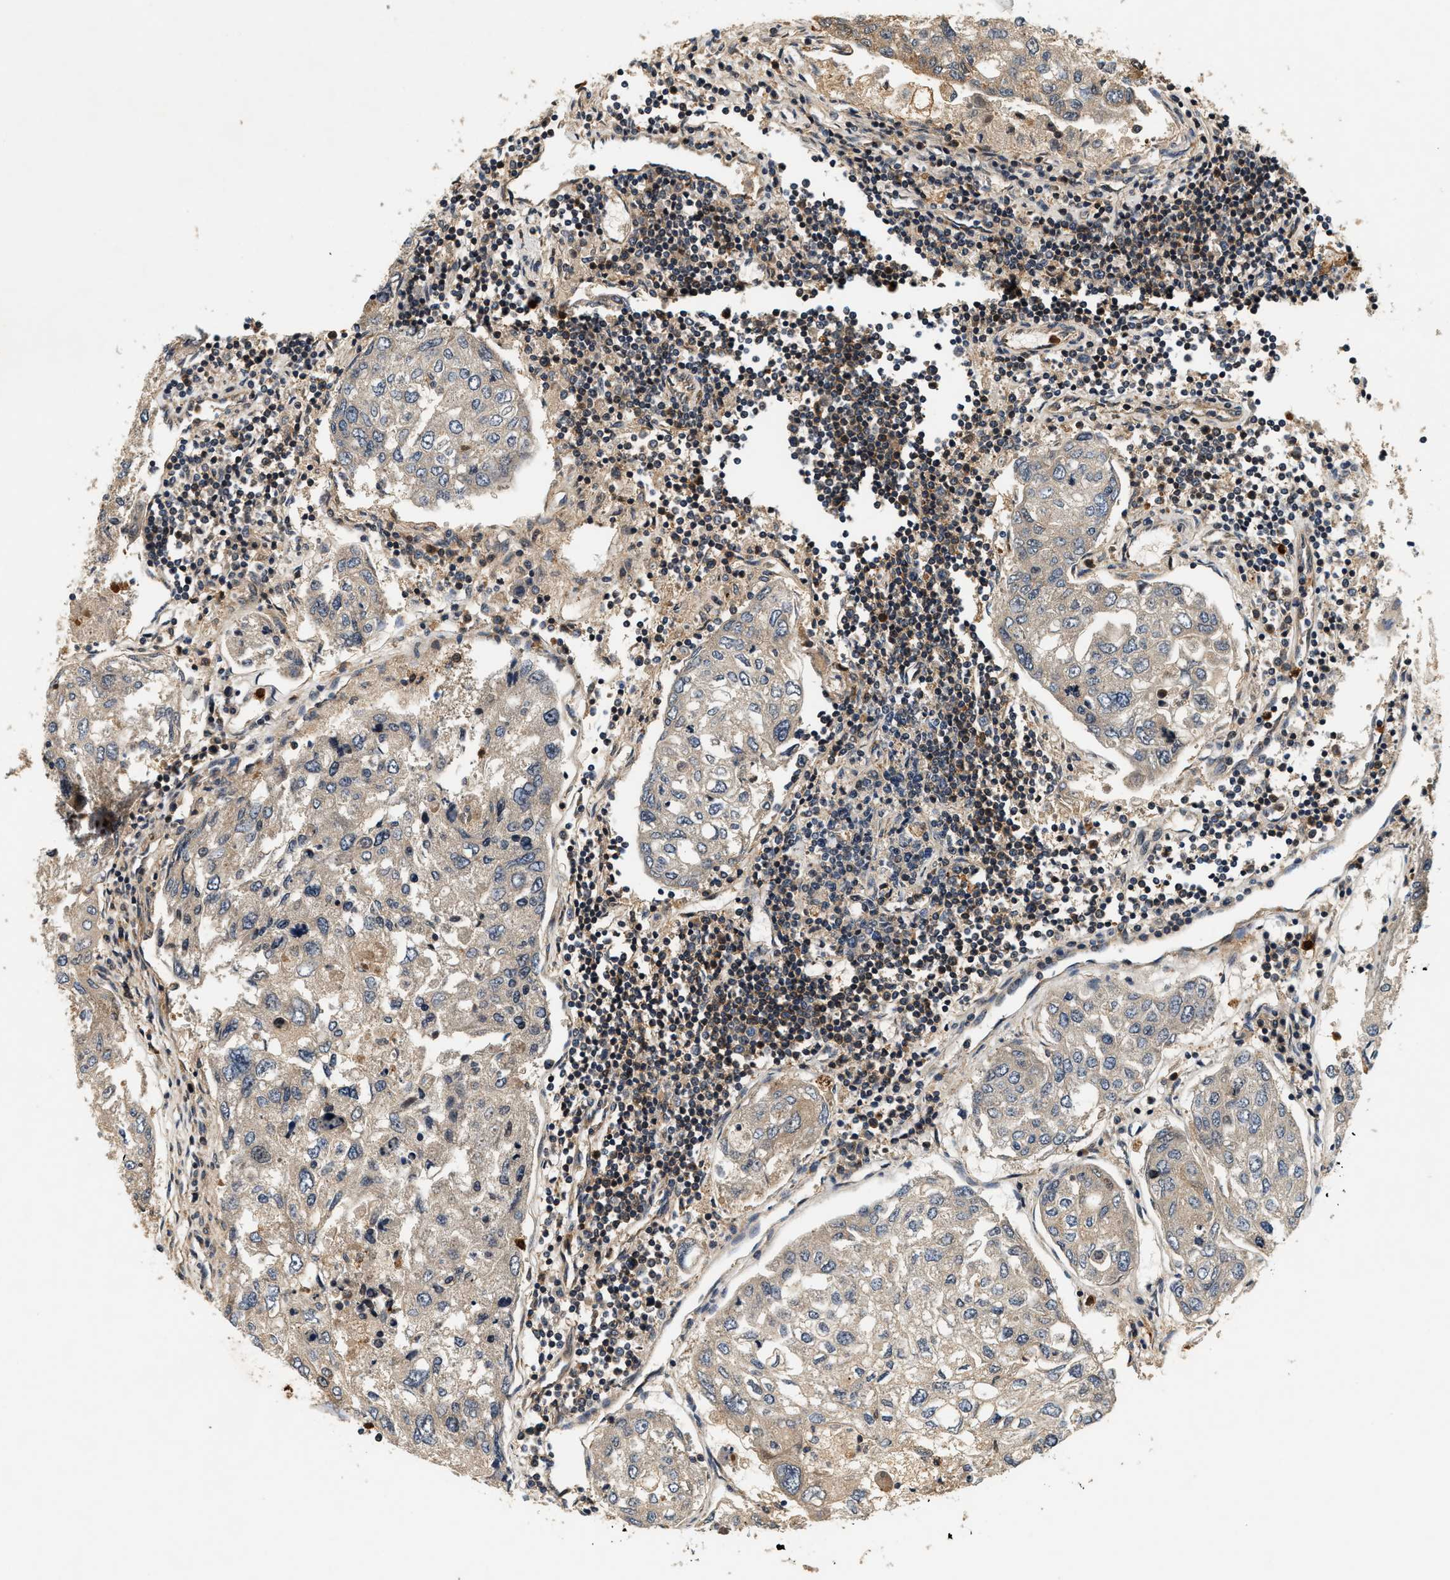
{"staining": {"intensity": "negative", "quantity": "none", "location": "none"}, "tissue": "urothelial cancer", "cell_type": "Tumor cells", "image_type": "cancer", "snomed": [{"axis": "morphology", "description": "Urothelial carcinoma, High grade"}, {"axis": "topography", "description": "Lymph node"}, {"axis": "topography", "description": "Urinary bladder"}], "caption": "Immunohistochemistry (IHC) of human urothelial cancer shows no expression in tumor cells.", "gene": "SAMD9", "patient": {"sex": "male", "age": 51}}